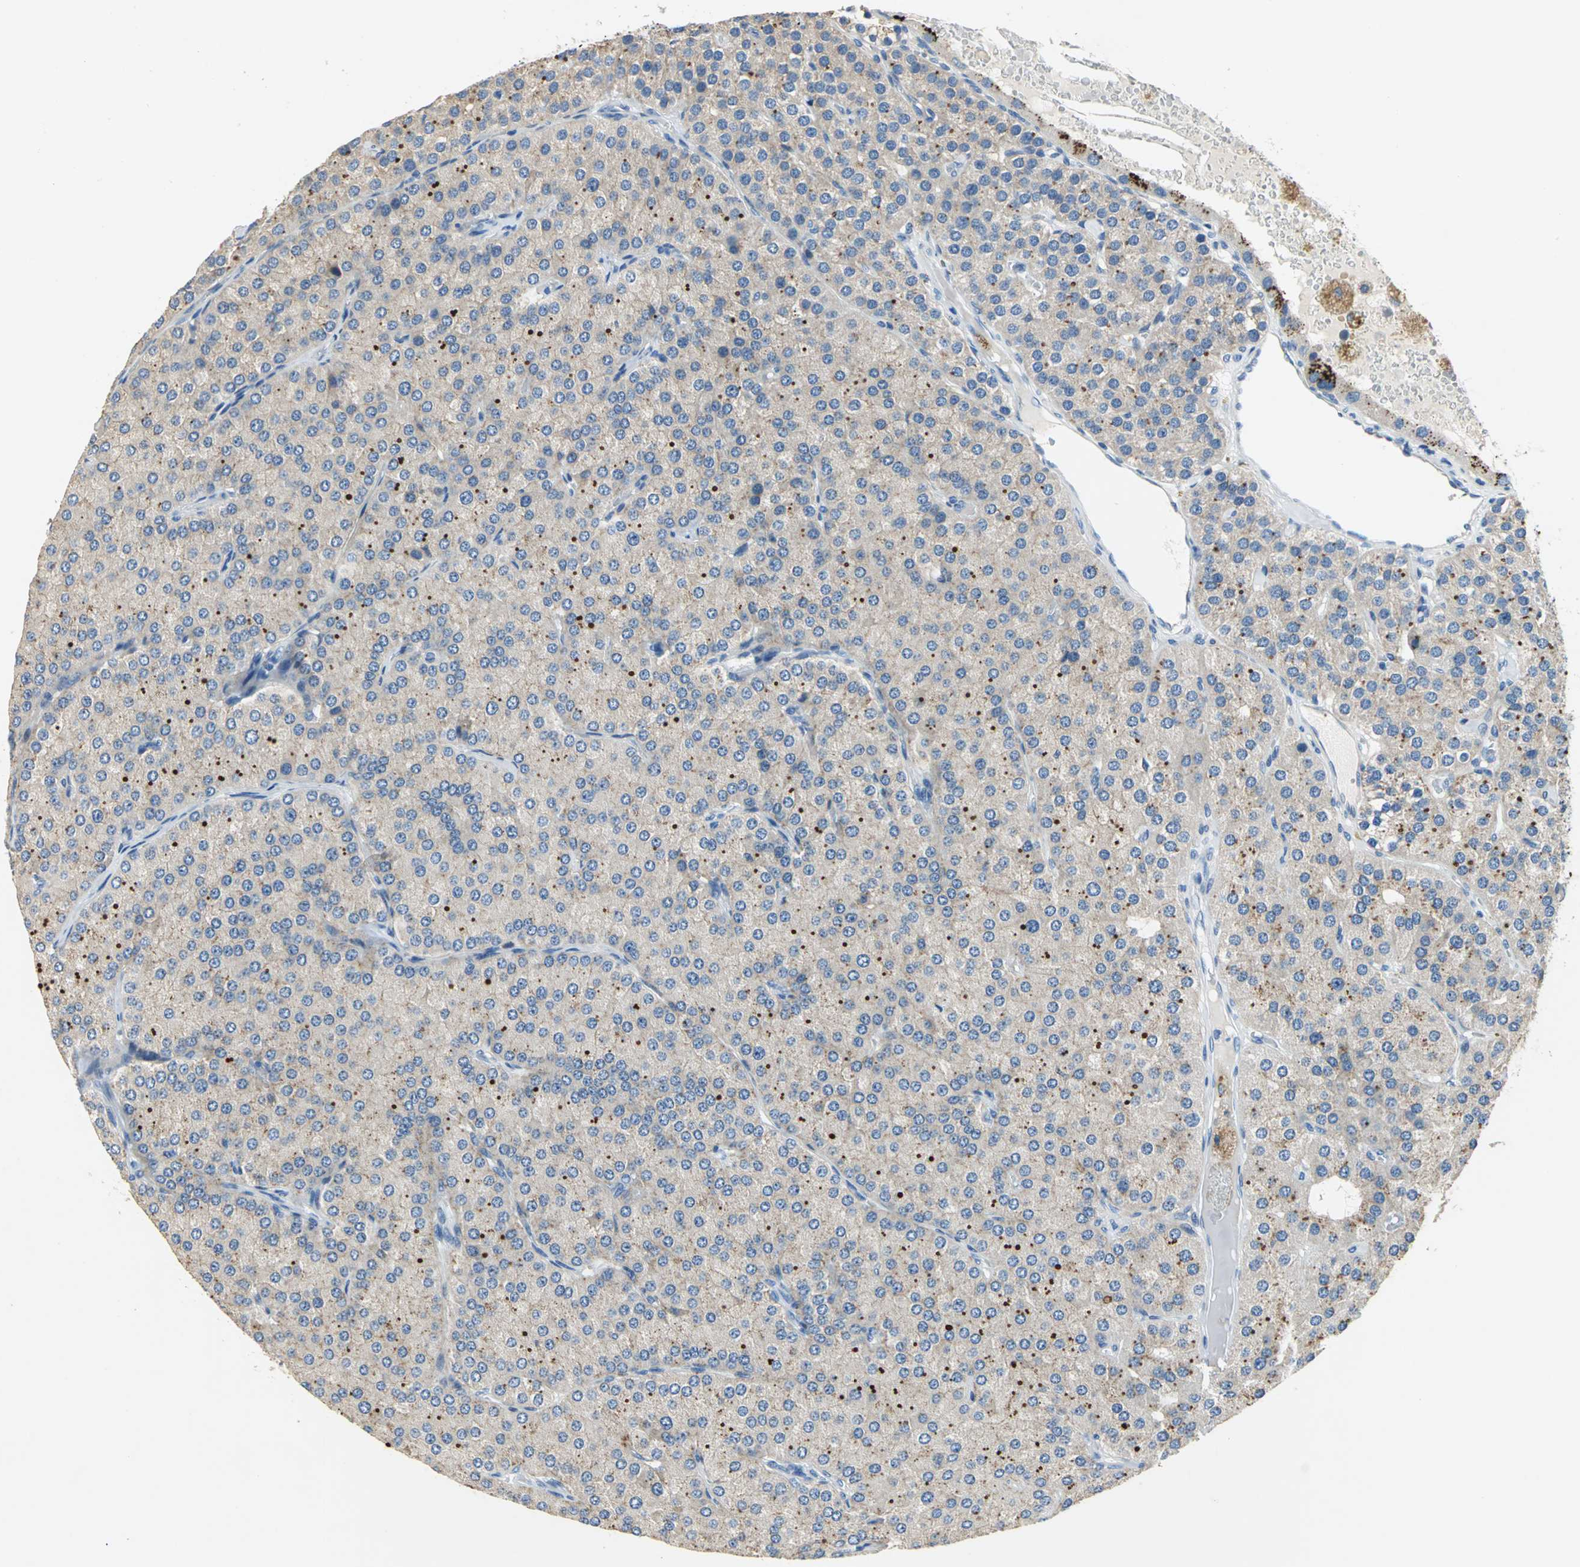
{"staining": {"intensity": "weak", "quantity": ">75%", "location": "cytoplasmic/membranous"}, "tissue": "parathyroid gland", "cell_type": "Glandular cells", "image_type": "normal", "snomed": [{"axis": "morphology", "description": "Normal tissue, NOS"}, {"axis": "morphology", "description": "Adenoma, NOS"}, {"axis": "topography", "description": "Parathyroid gland"}], "caption": "Immunohistochemistry micrograph of unremarkable human parathyroid gland stained for a protein (brown), which displays low levels of weak cytoplasmic/membranous staining in about >75% of glandular cells.", "gene": "RASD2", "patient": {"sex": "female", "age": 86}}